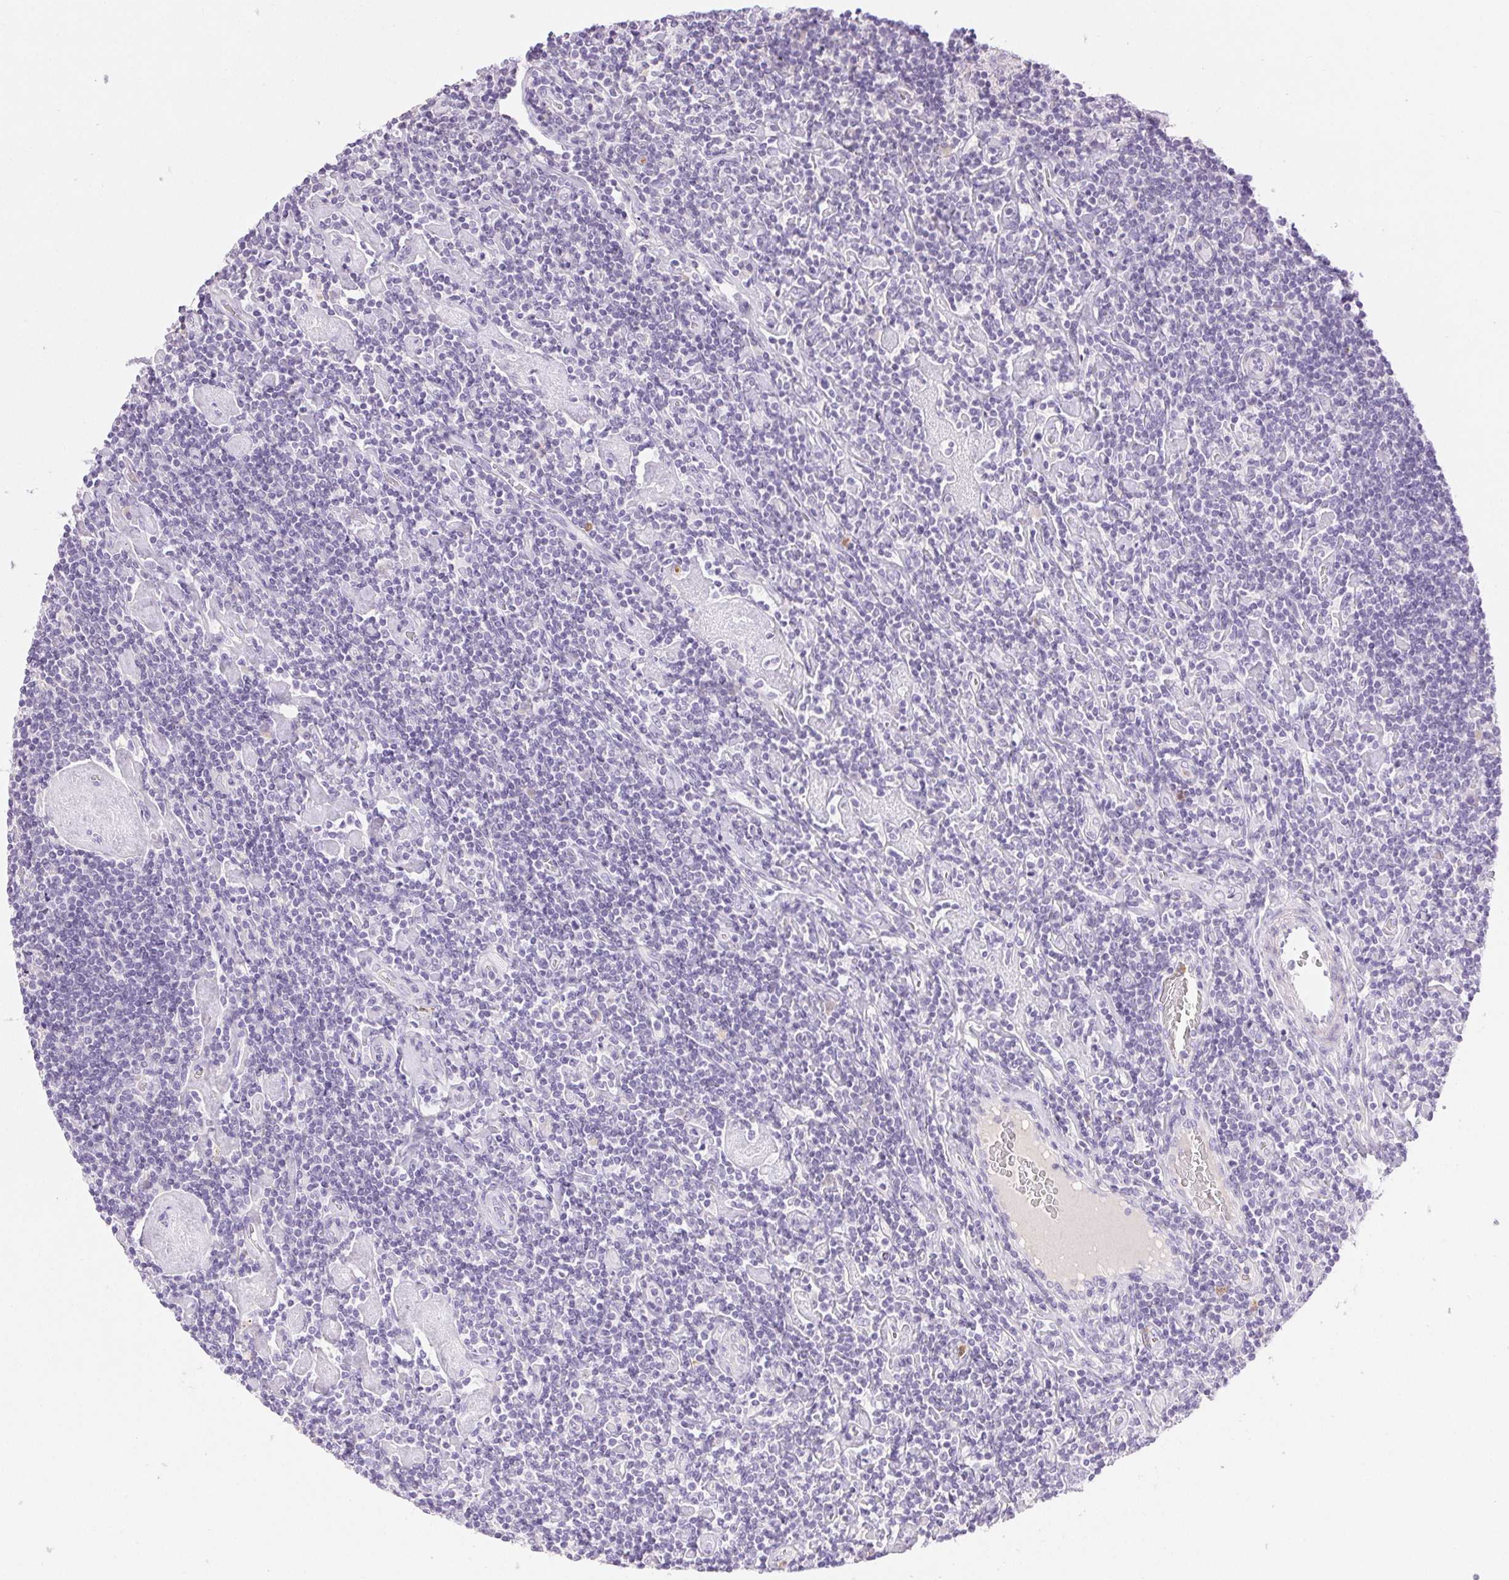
{"staining": {"intensity": "negative", "quantity": "none", "location": "none"}, "tissue": "lymphoma", "cell_type": "Tumor cells", "image_type": "cancer", "snomed": [{"axis": "morphology", "description": "Hodgkin's disease, NOS"}, {"axis": "topography", "description": "Lymph node"}], "caption": "There is no significant positivity in tumor cells of lymphoma.", "gene": "EMX2", "patient": {"sex": "male", "age": 40}}